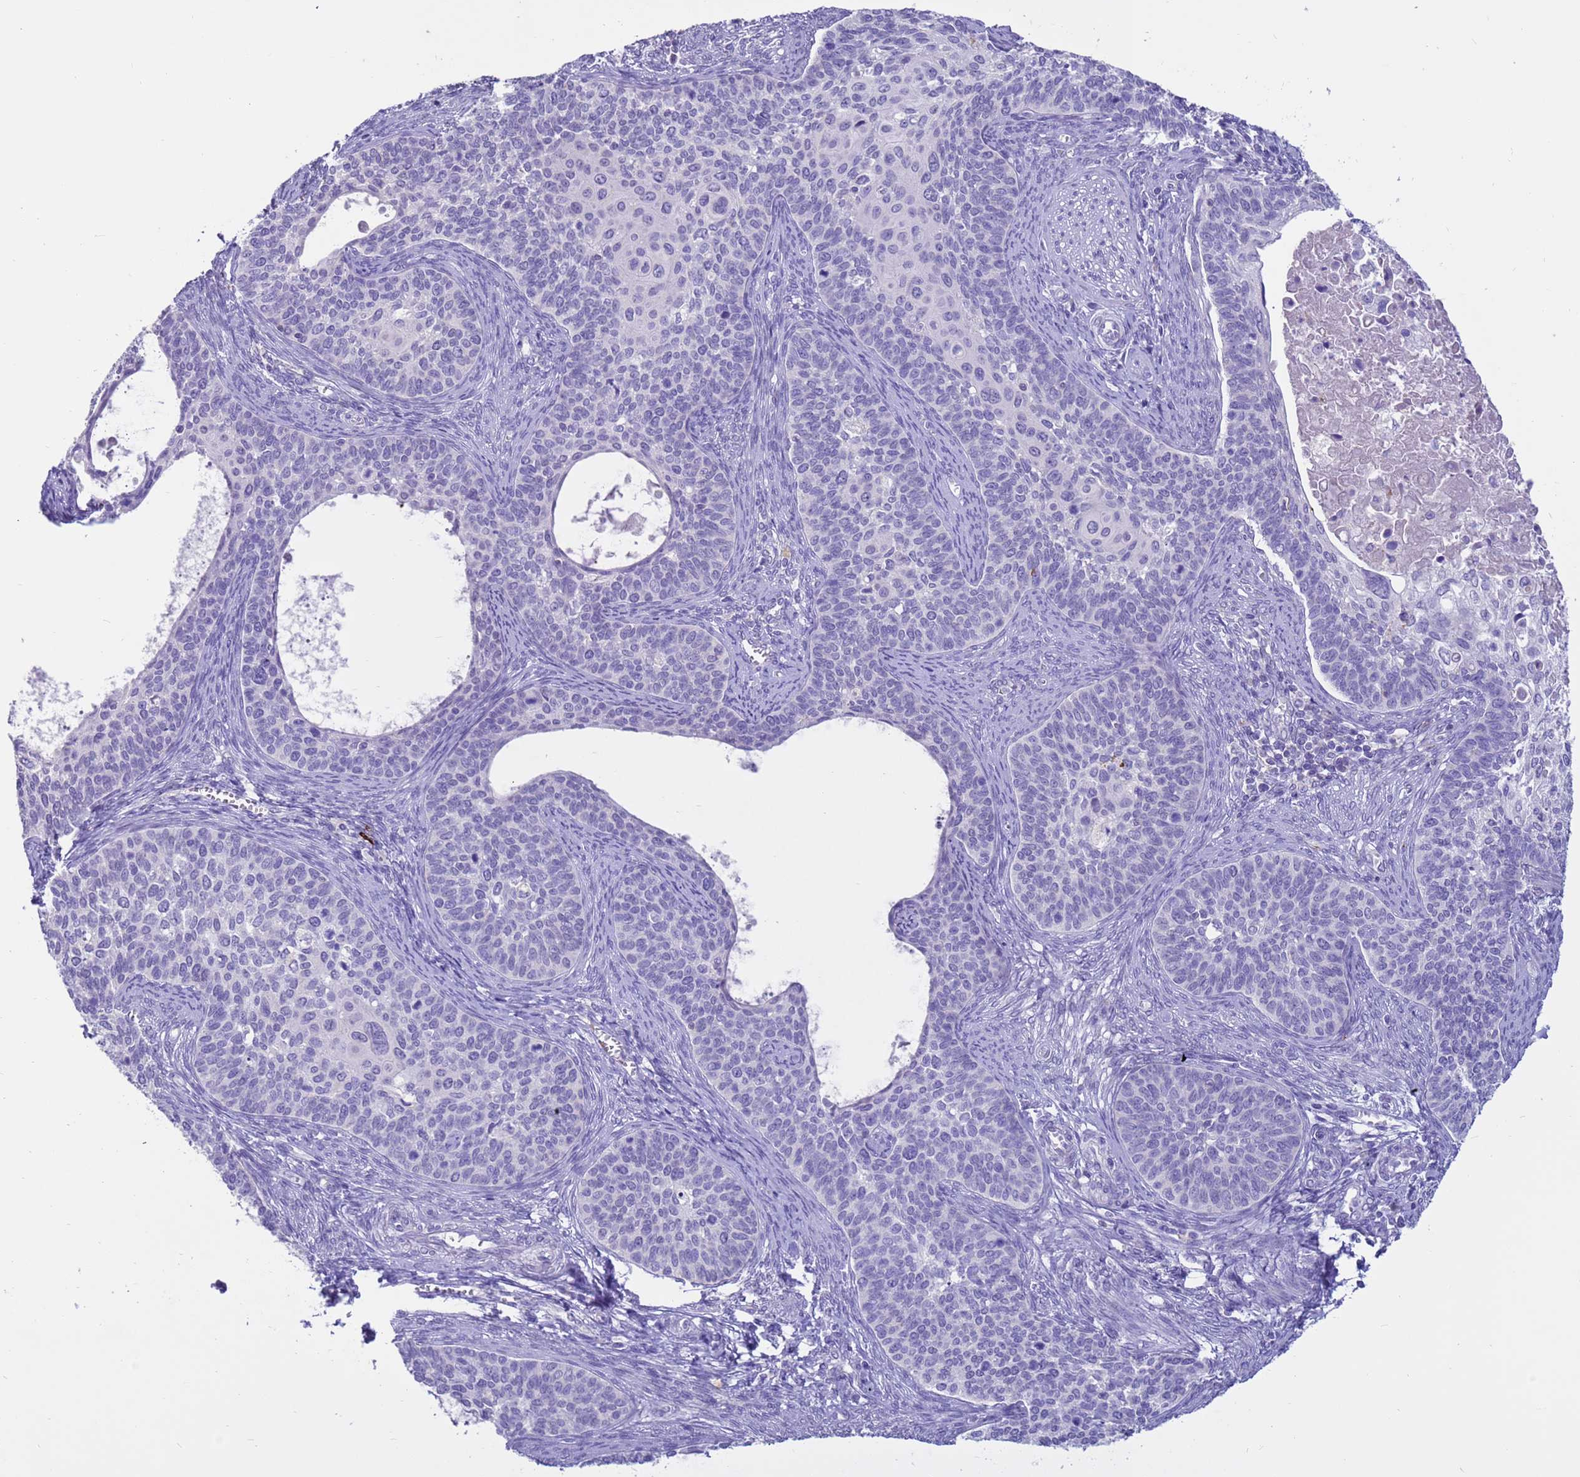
{"staining": {"intensity": "negative", "quantity": "none", "location": "none"}, "tissue": "cervical cancer", "cell_type": "Tumor cells", "image_type": "cancer", "snomed": [{"axis": "morphology", "description": "Squamous cell carcinoma, NOS"}, {"axis": "topography", "description": "Cervix"}], "caption": "Immunohistochemistry (IHC) of cervical squamous cell carcinoma exhibits no positivity in tumor cells.", "gene": "PDE10A", "patient": {"sex": "female", "age": 33}}